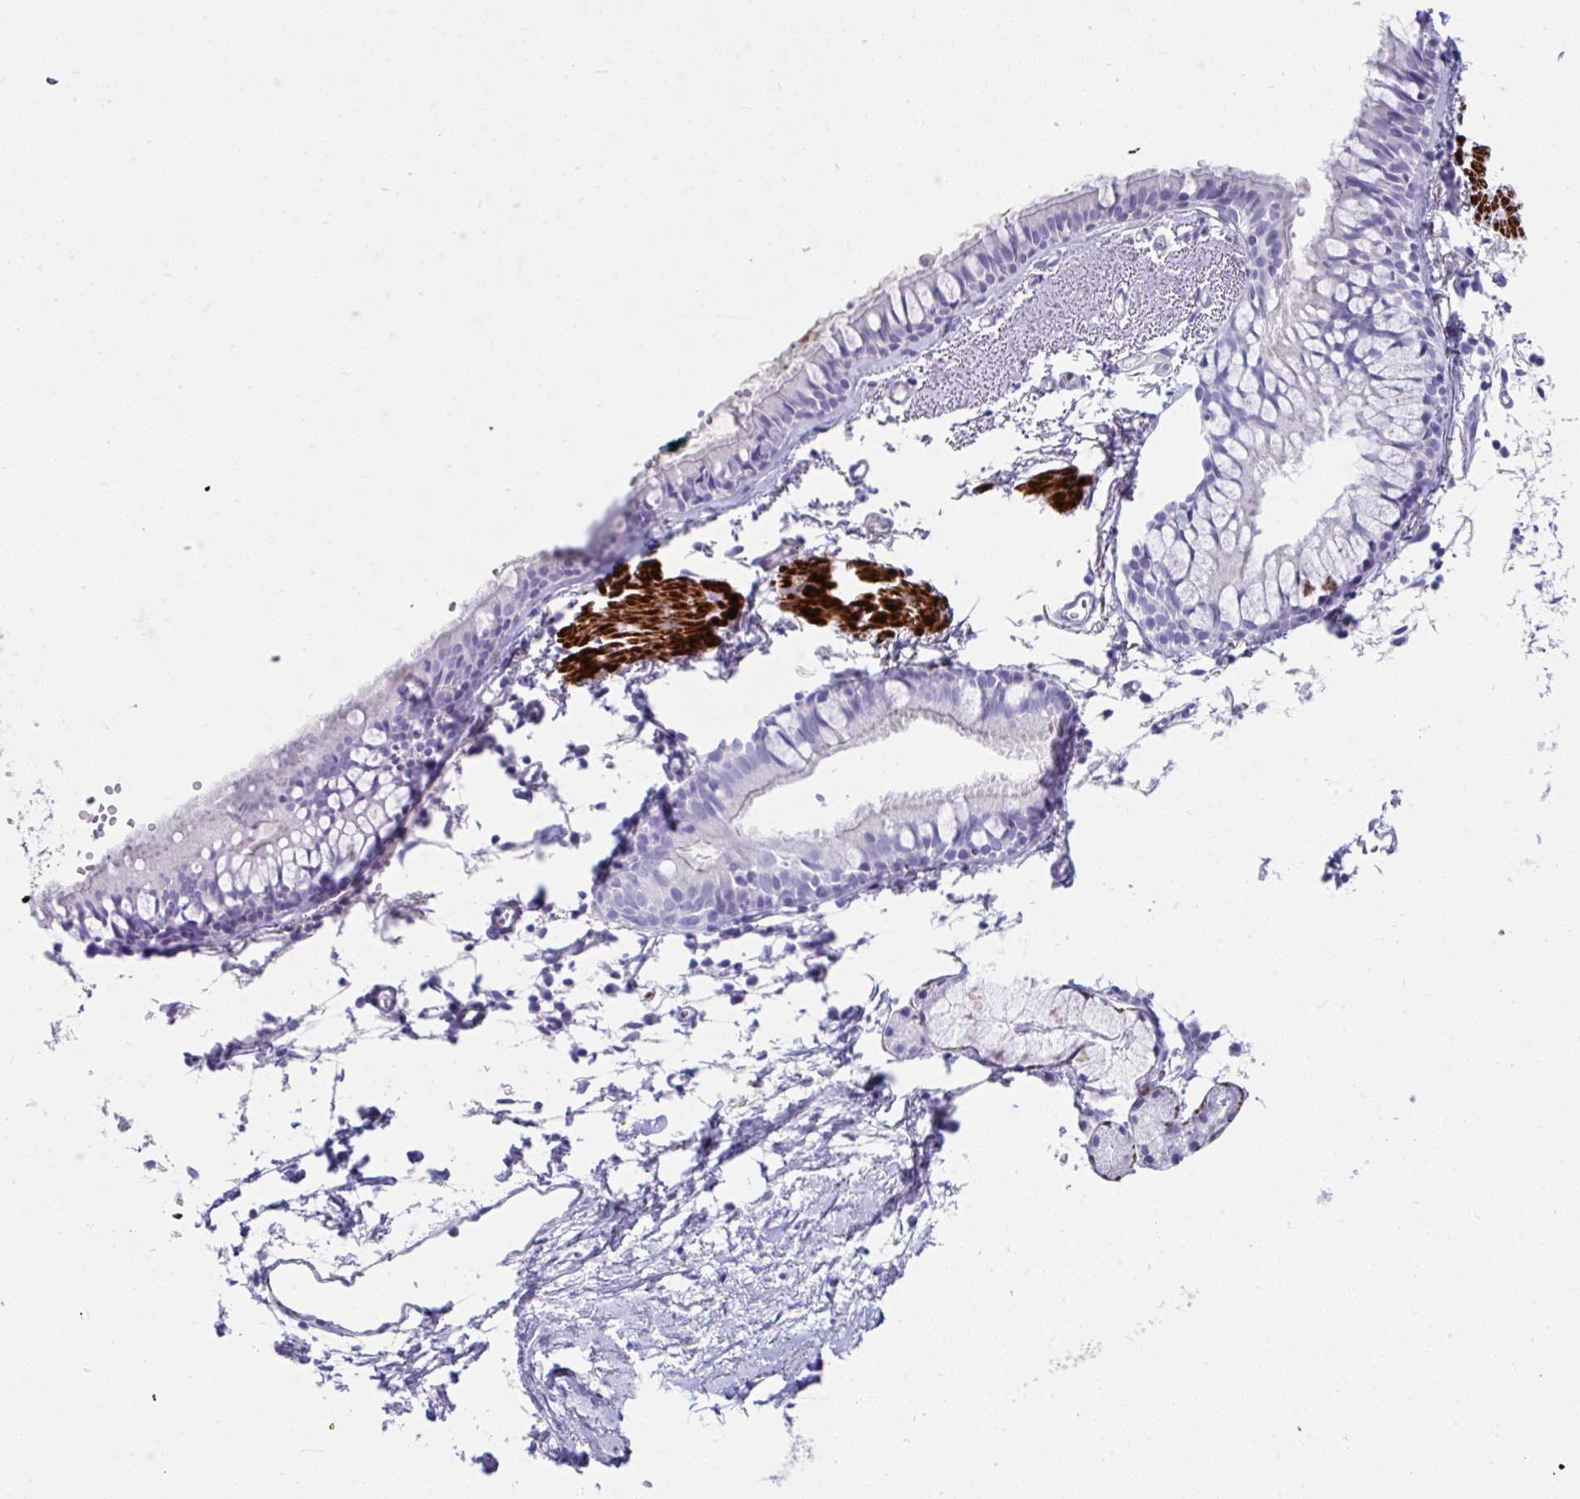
{"staining": {"intensity": "negative", "quantity": "none", "location": "none"}, "tissue": "bronchus", "cell_type": "Respiratory epithelial cells", "image_type": "normal", "snomed": [{"axis": "morphology", "description": "Normal tissue, NOS"}, {"axis": "topography", "description": "Cartilage tissue"}, {"axis": "topography", "description": "Bronchus"}, {"axis": "topography", "description": "Peripheral nerve tissue"}], "caption": "Immunohistochemistry micrograph of benign bronchus: bronchus stained with DAB (3,3'-diaminobenzidine) reveals no significant protein staining in respiratory epithelial cells.", "gene": "GRXCR2", "patient": {"sex": "female", "age": 59}}